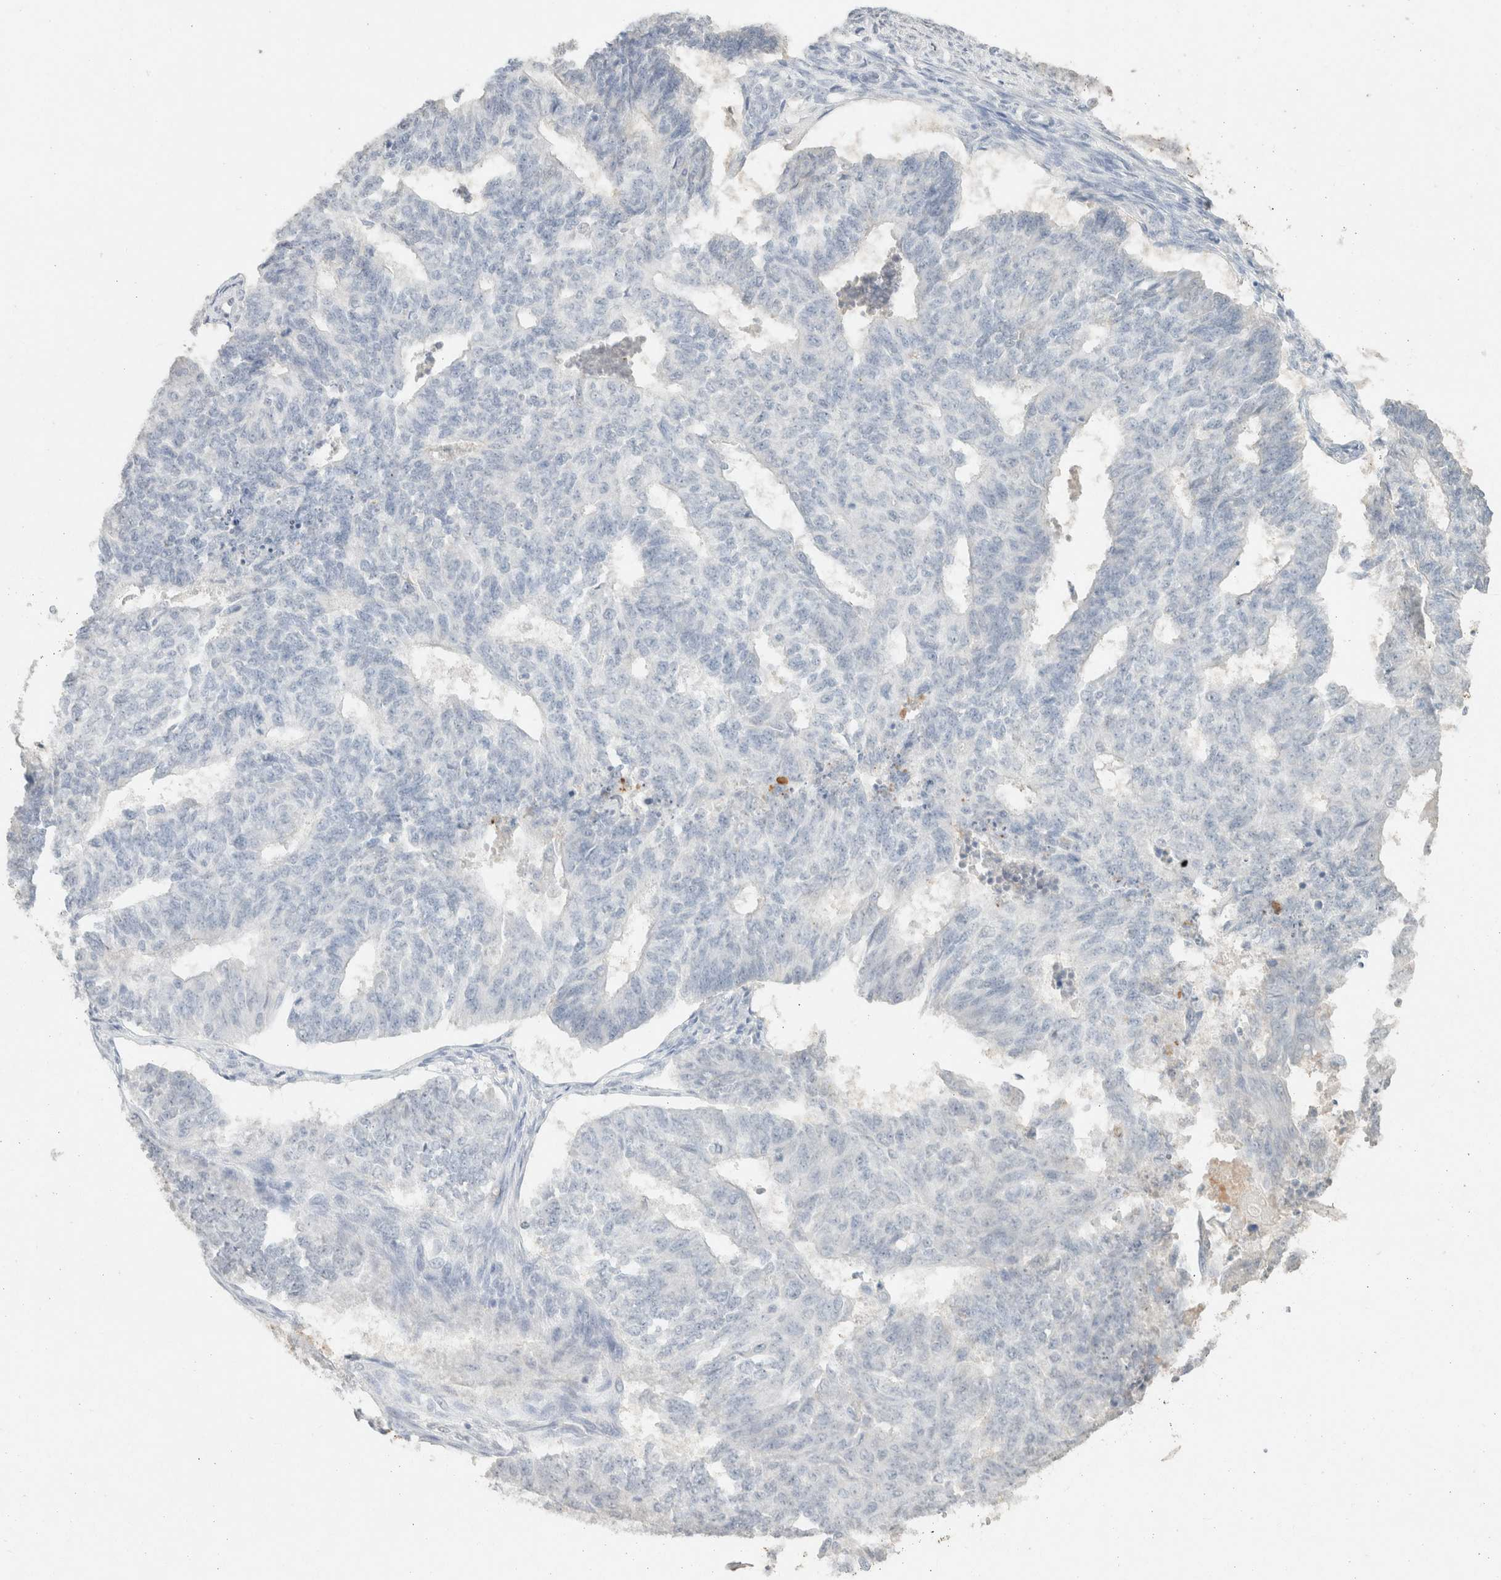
{"staining": {"intensity": "negative", "quantity": "none", "location": "none"}, "tissue": "endometrial cancer", "cell_type": "Tumor cells", "image_type": "cancer", "snomed": [{"axis": "morphology", "description": "Adenocarcinoma, NOS"}, {"axis": "topography", "description": "Endometrium"}], "caption": "DAB (3,3'-diaminobenzidine) immunohistochemical staining of endometrial cancer shows no significant expression in tumor cells.", "gene": "CPA1", "patient": {"sex": "female", "age": 32}}